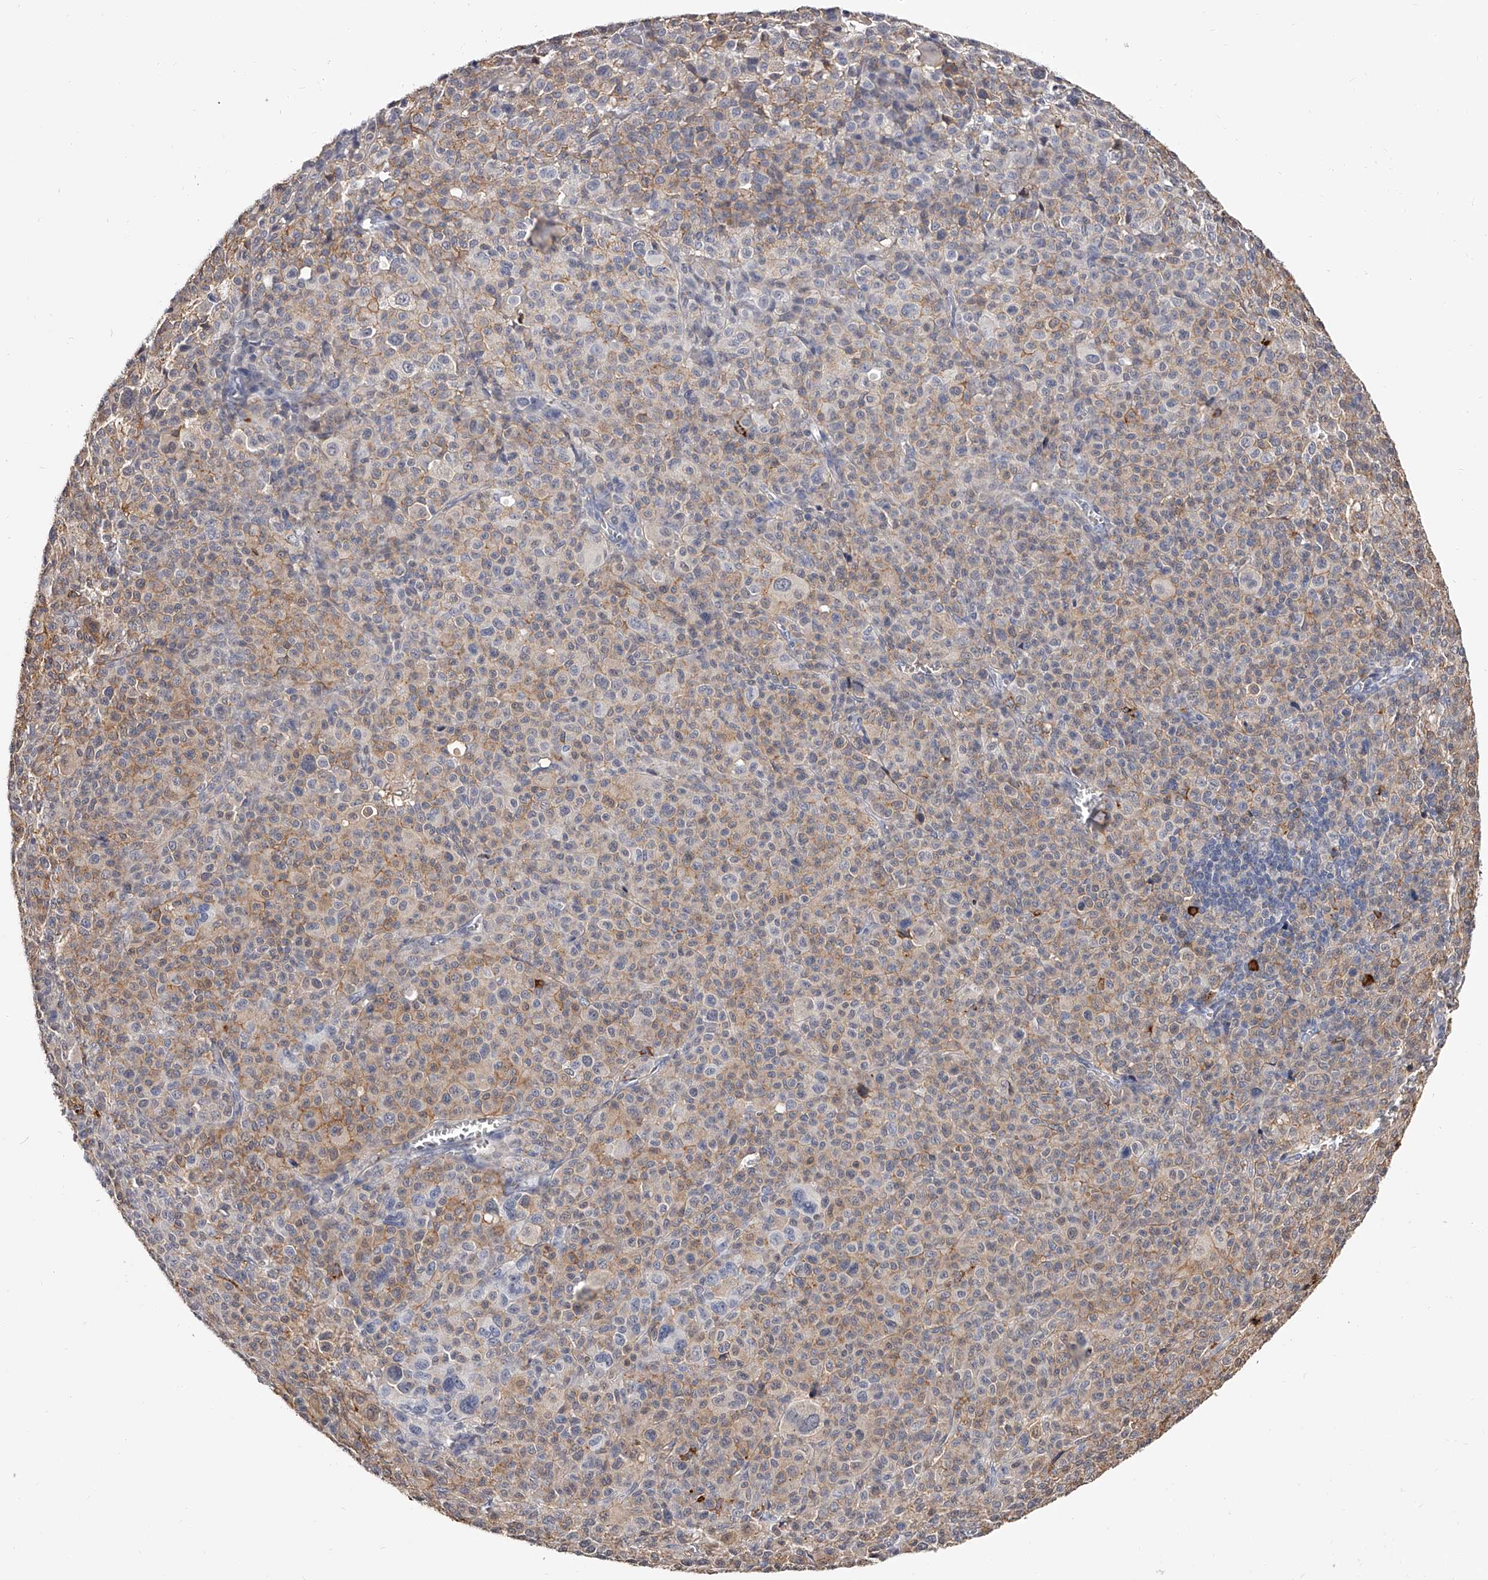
{"staining": {"intensity": "weak", "quantity": "<25%", "location": "cytoplasmic/membranous"}, "tissue": "melanoma", "cell_type": "Tumor cells", "image_type": "cancer", "snomed": [{"axis": "morphology", "description": "Malignant melanoma, Metastatic site"}, {"axis": "topography", "description": "Skin"}], "caption": "IHC photomicrograph of neoplastic tissue: human melanoma stained with DAB (3,3'-diaminobenzidine) exhibits no significant protein positivity in tumor cells.", "gene": "PACSIN1", "patient": {"sex": "female", "age": 74}}